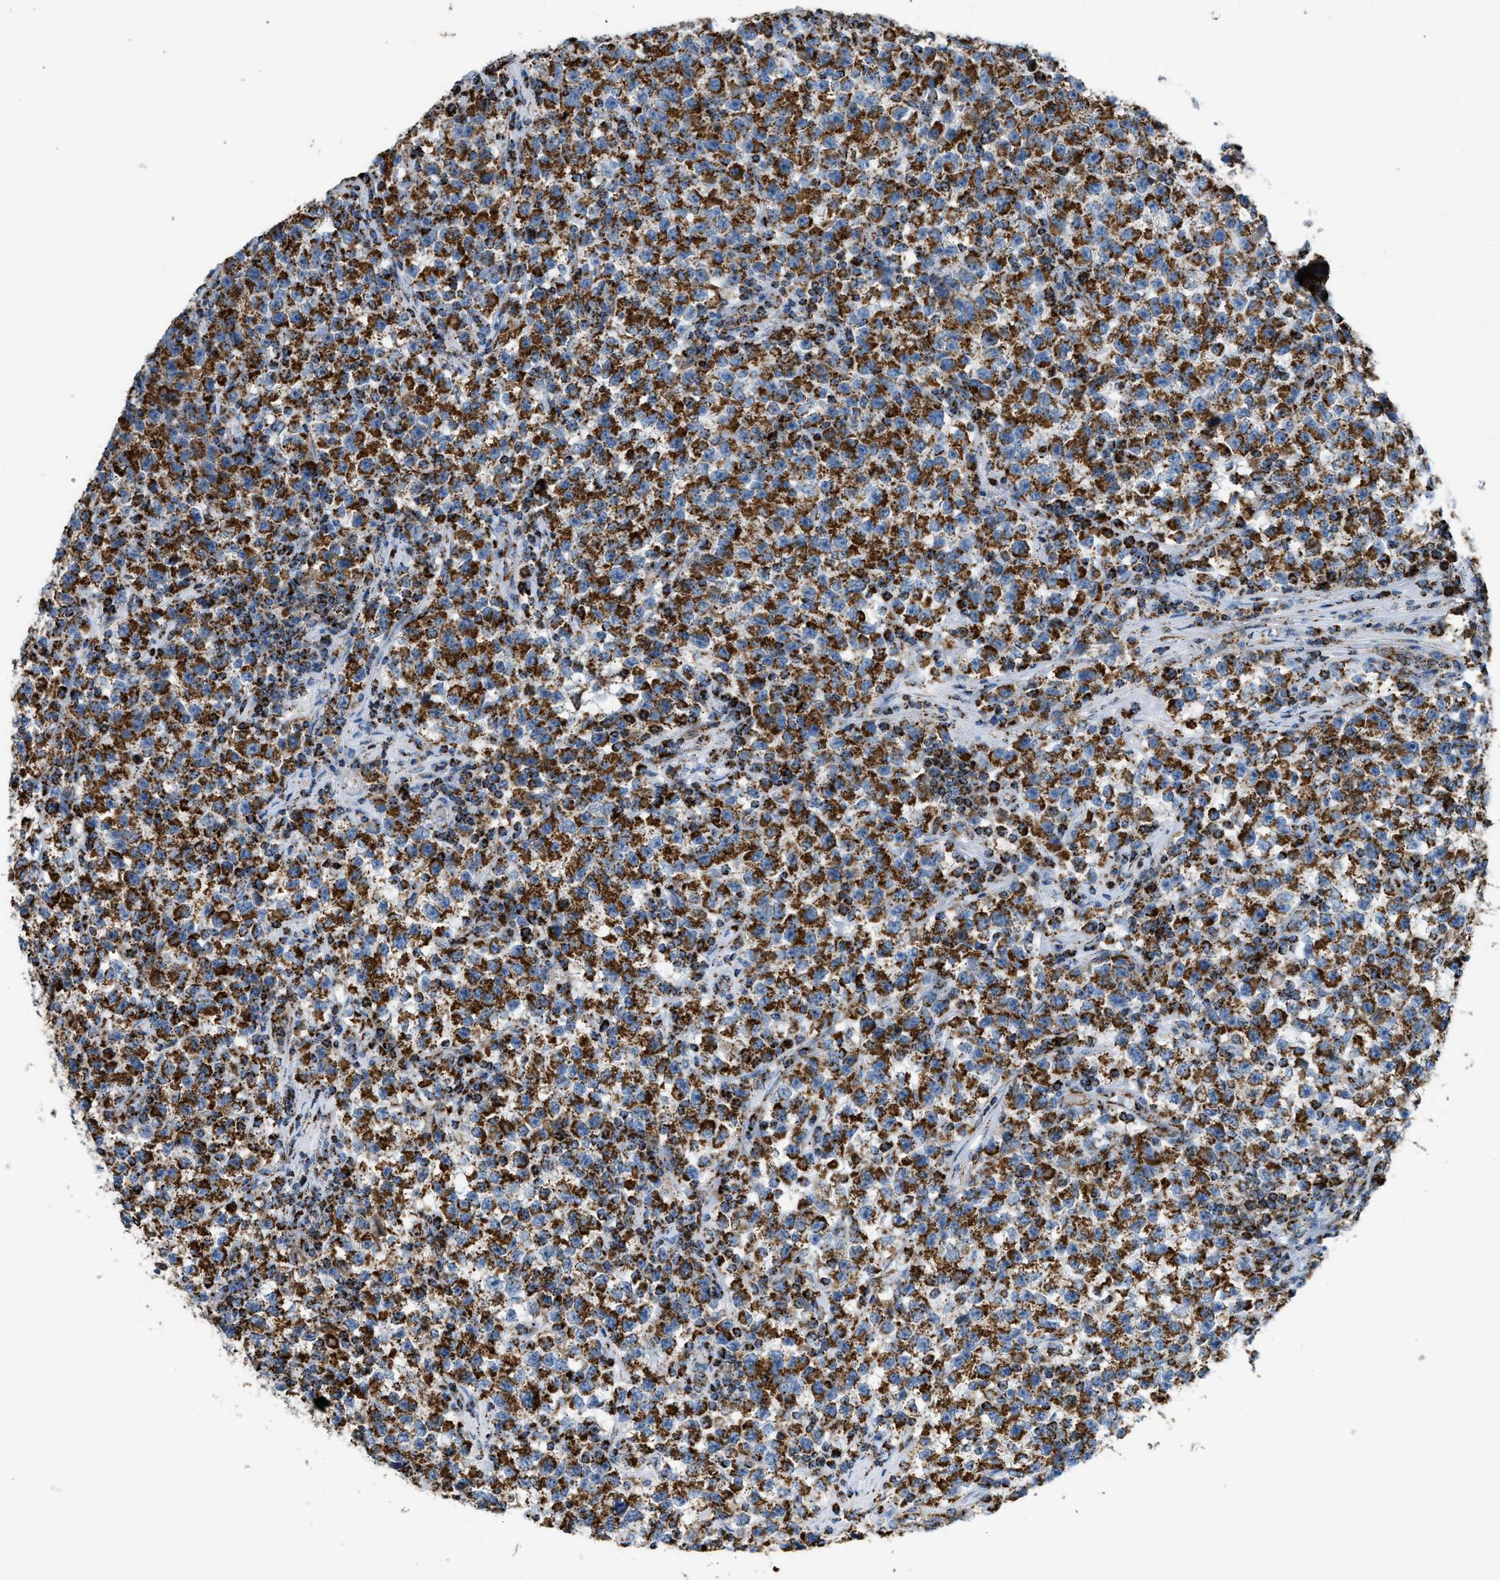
{"staining": {"intensity": "strong", "quantity": ">75%", "location": "cytoplasmic/membranous"}, "tissue": "testis cancer", "cell_type": "Tumor cells", "image_type": "cancer", "snomed": [{"axis": "morphology", "description": "Seminoma, NOS"}, {"axis": "topography", "description": "Testis"}], "caption": "Testis cancer (seminoma) tissue shows strong cytoplasmic/membranous staining in approximately >75% of tumor cells", "gene": "ETFB", "patient": {"sex": "male", "age": 22}}